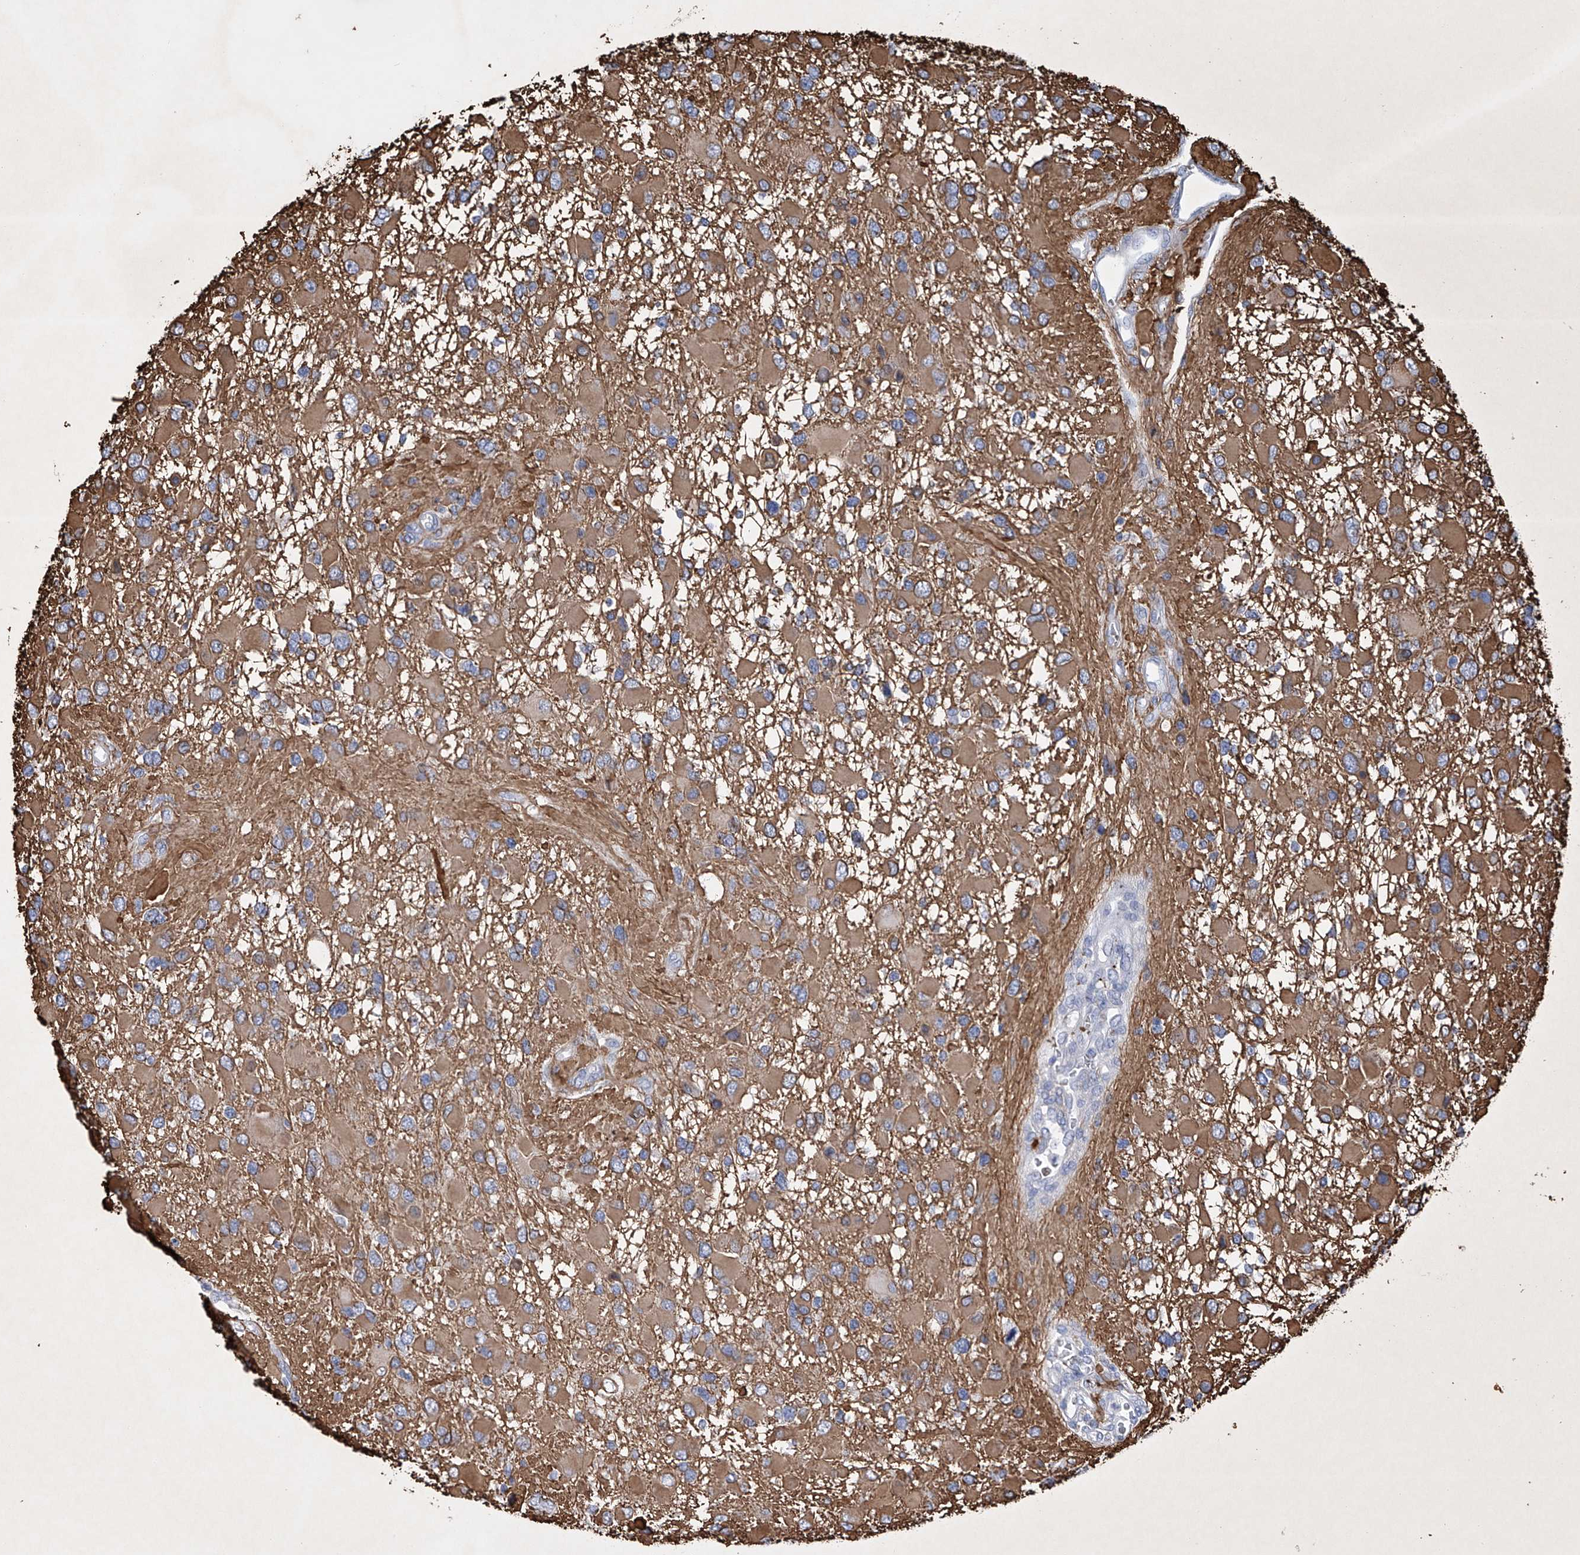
{"staining": {"intensity": "moderate", "quantity": "<25%", "location": "cytoplasmic/membranous"}, "tissue": "glioma", "cell_type": "Tumor cells", "image_type": "cancer", "snomed": [{"axis": "morphology", "description": "Glioma, malignant, High grade"}, {"axis": "topography", "description": "Brain"}], "caption": "Immunohistochemical staining of human malignant glioma (high-grade) reveals low levels of moderate cytoplasmic/membranous protein expression in about <25% of tumor cells. (DAB (3,3'-diaminobenzidine) = brown stain, brightfield microscopy at high magnification).", "gene": "ADRA1A", "patient": {"sex": "male", "age": 53}}